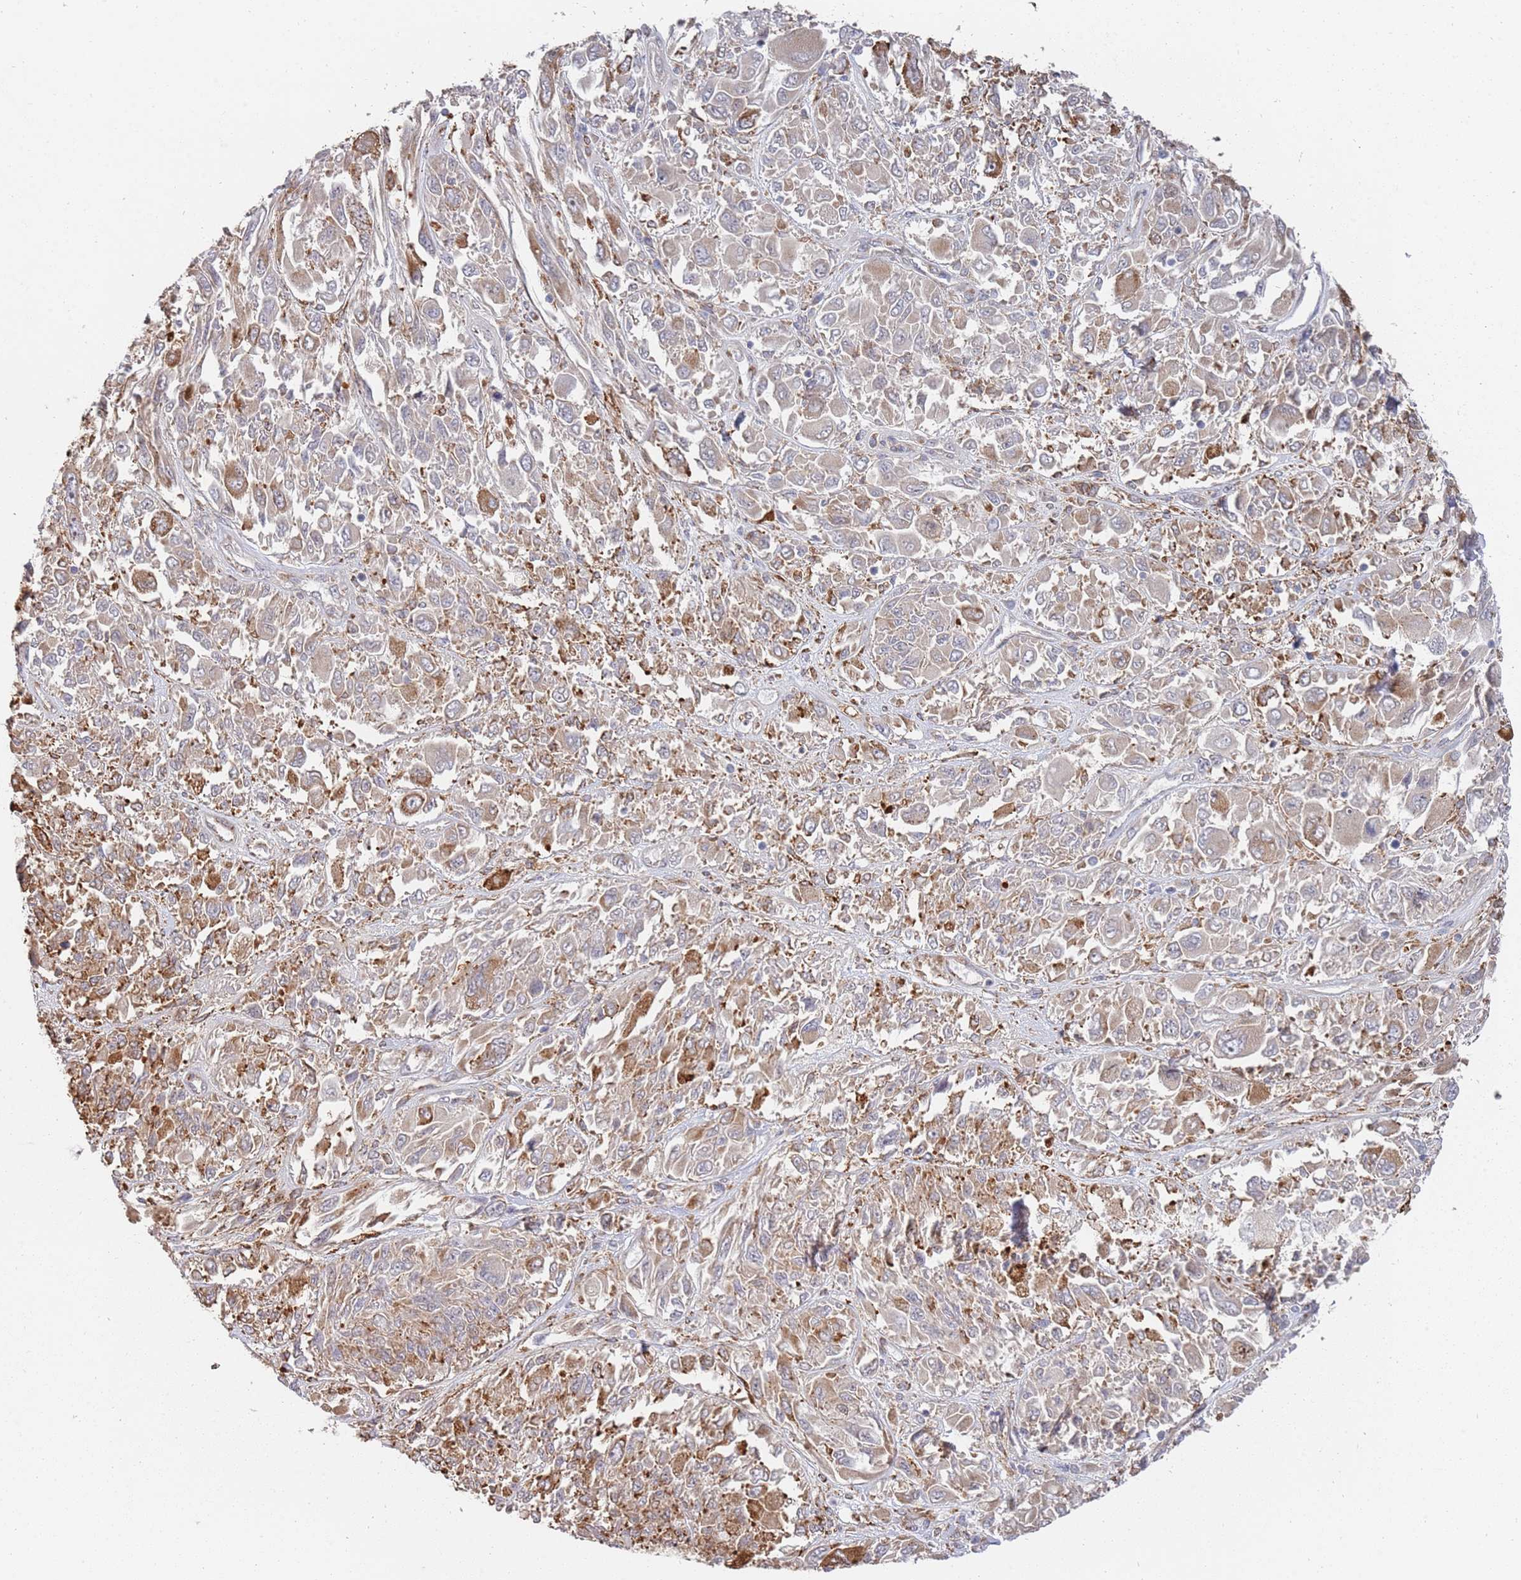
{"staining": {"intensity": "moderate", "quantity": "25%-75%", "location": "cytoplasmic/membranous"}, "tissue": "melanoma", "cell_type": "Tumor cells", "image_type": "cancer", "snomed": [{"axis": "morphology", "description": "Malignant melanoma, NOS"}, {"axis": "topography", "description": "Skin"}], "caption": "The image displays a brown stain indicating the presence of a protein in the cytoplasmic/membranous of tumor cells in melanoma. (Stains: DAB in brown, nuclei in blue, Microscopy: brightfield microscopy at high magnification).", "gene": "VRK2", "patient": {"sex": "female", "age": 91}}